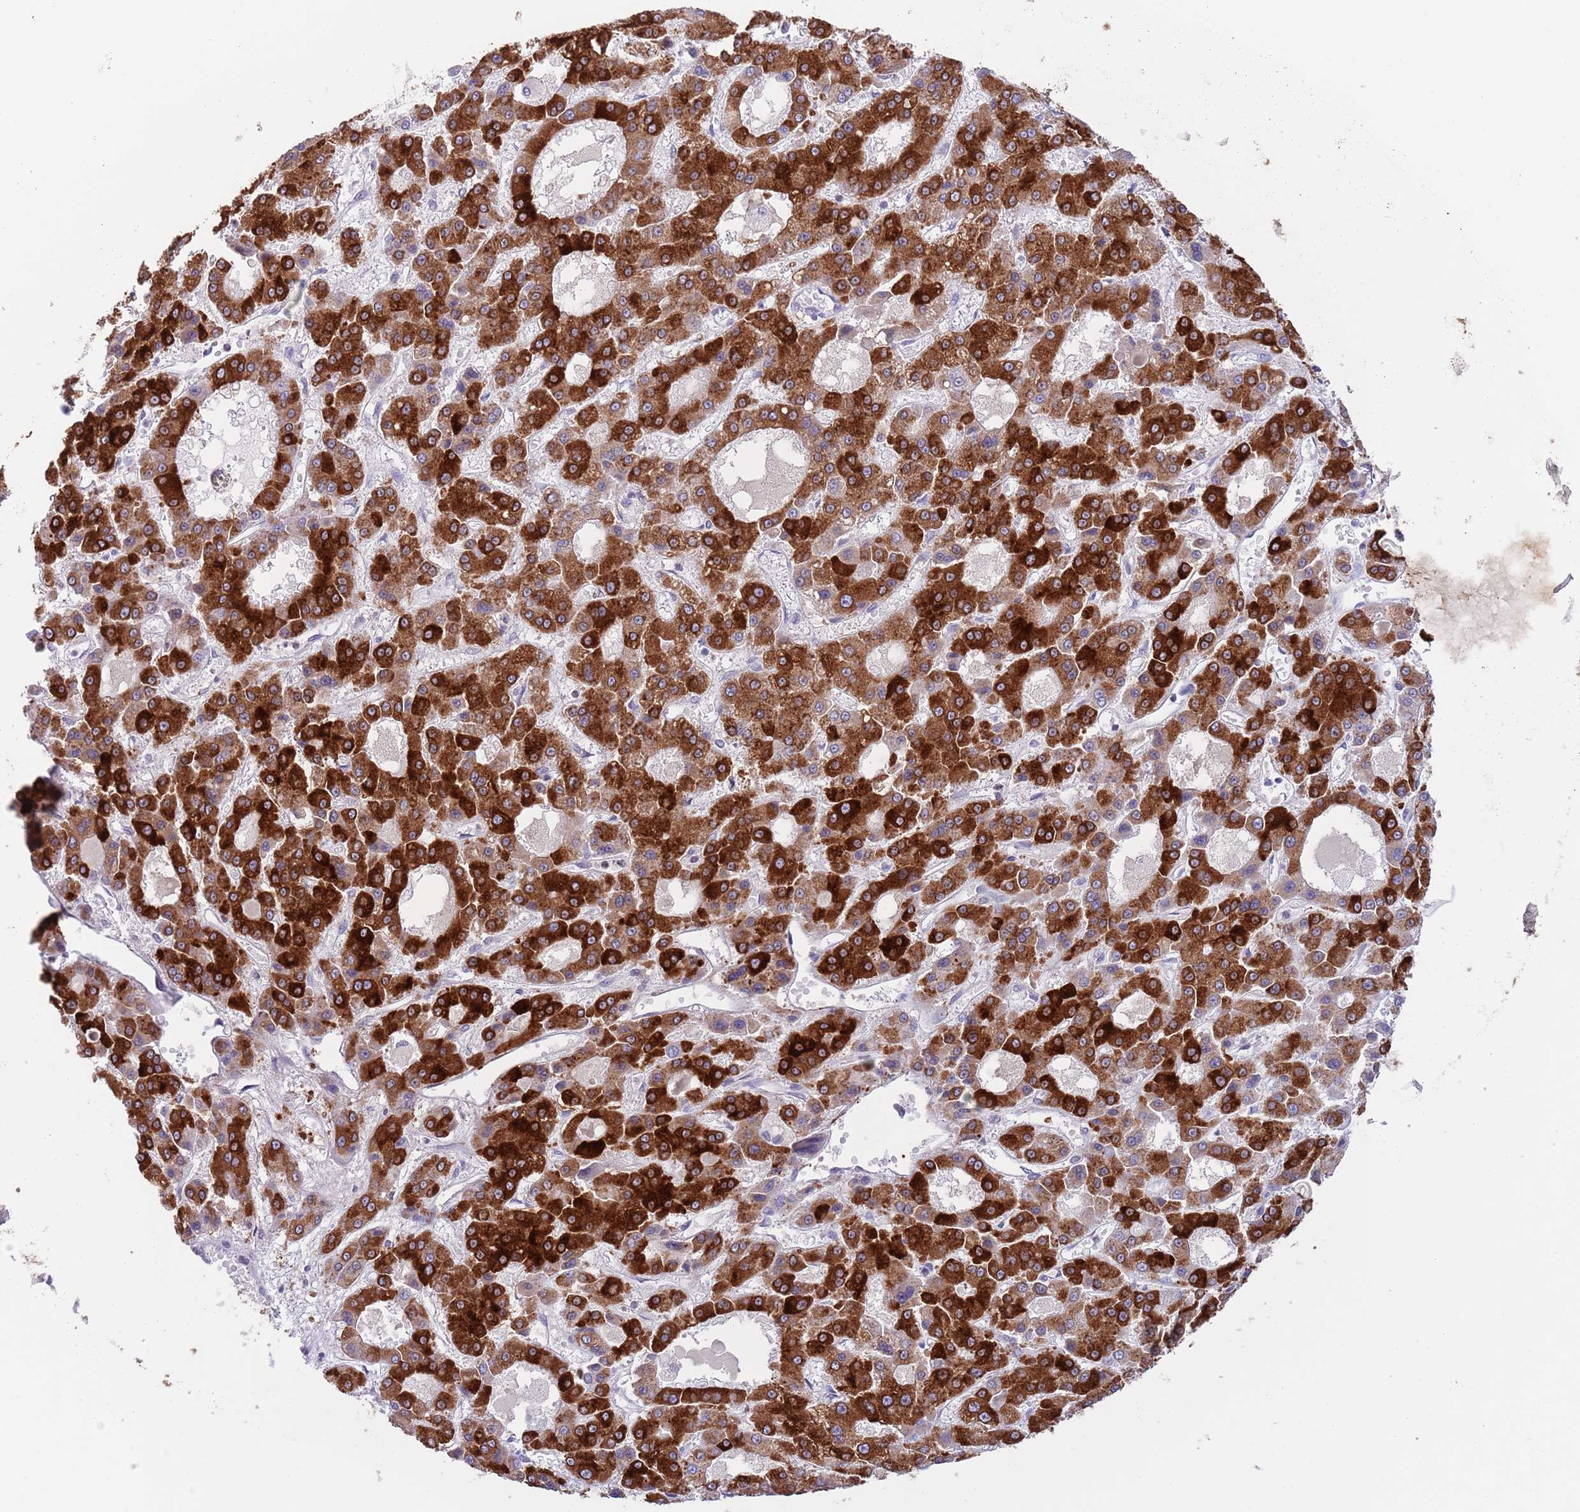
{"staining": {"intensity": "strong", "quantity": ">75%", "location": "cytoplasmic/membranous"}, "tissue": "liver cancer", "cell_type": "Tumor cells", "image_type": "cancer", "snomed": [{"axis": "morphology", "description": "Carcinoma, Hepatocellular, NOS"}, {"axis": "topography", "description": "Liver"}], "caption": "Protein expression analysis of hepatocellular carcinoma (liver) shows strong cytoplasmic/membranous staining in about >75% of tumor cells.", "gene": "EBPL", "patient": {"sex": "male", "age": 70}}